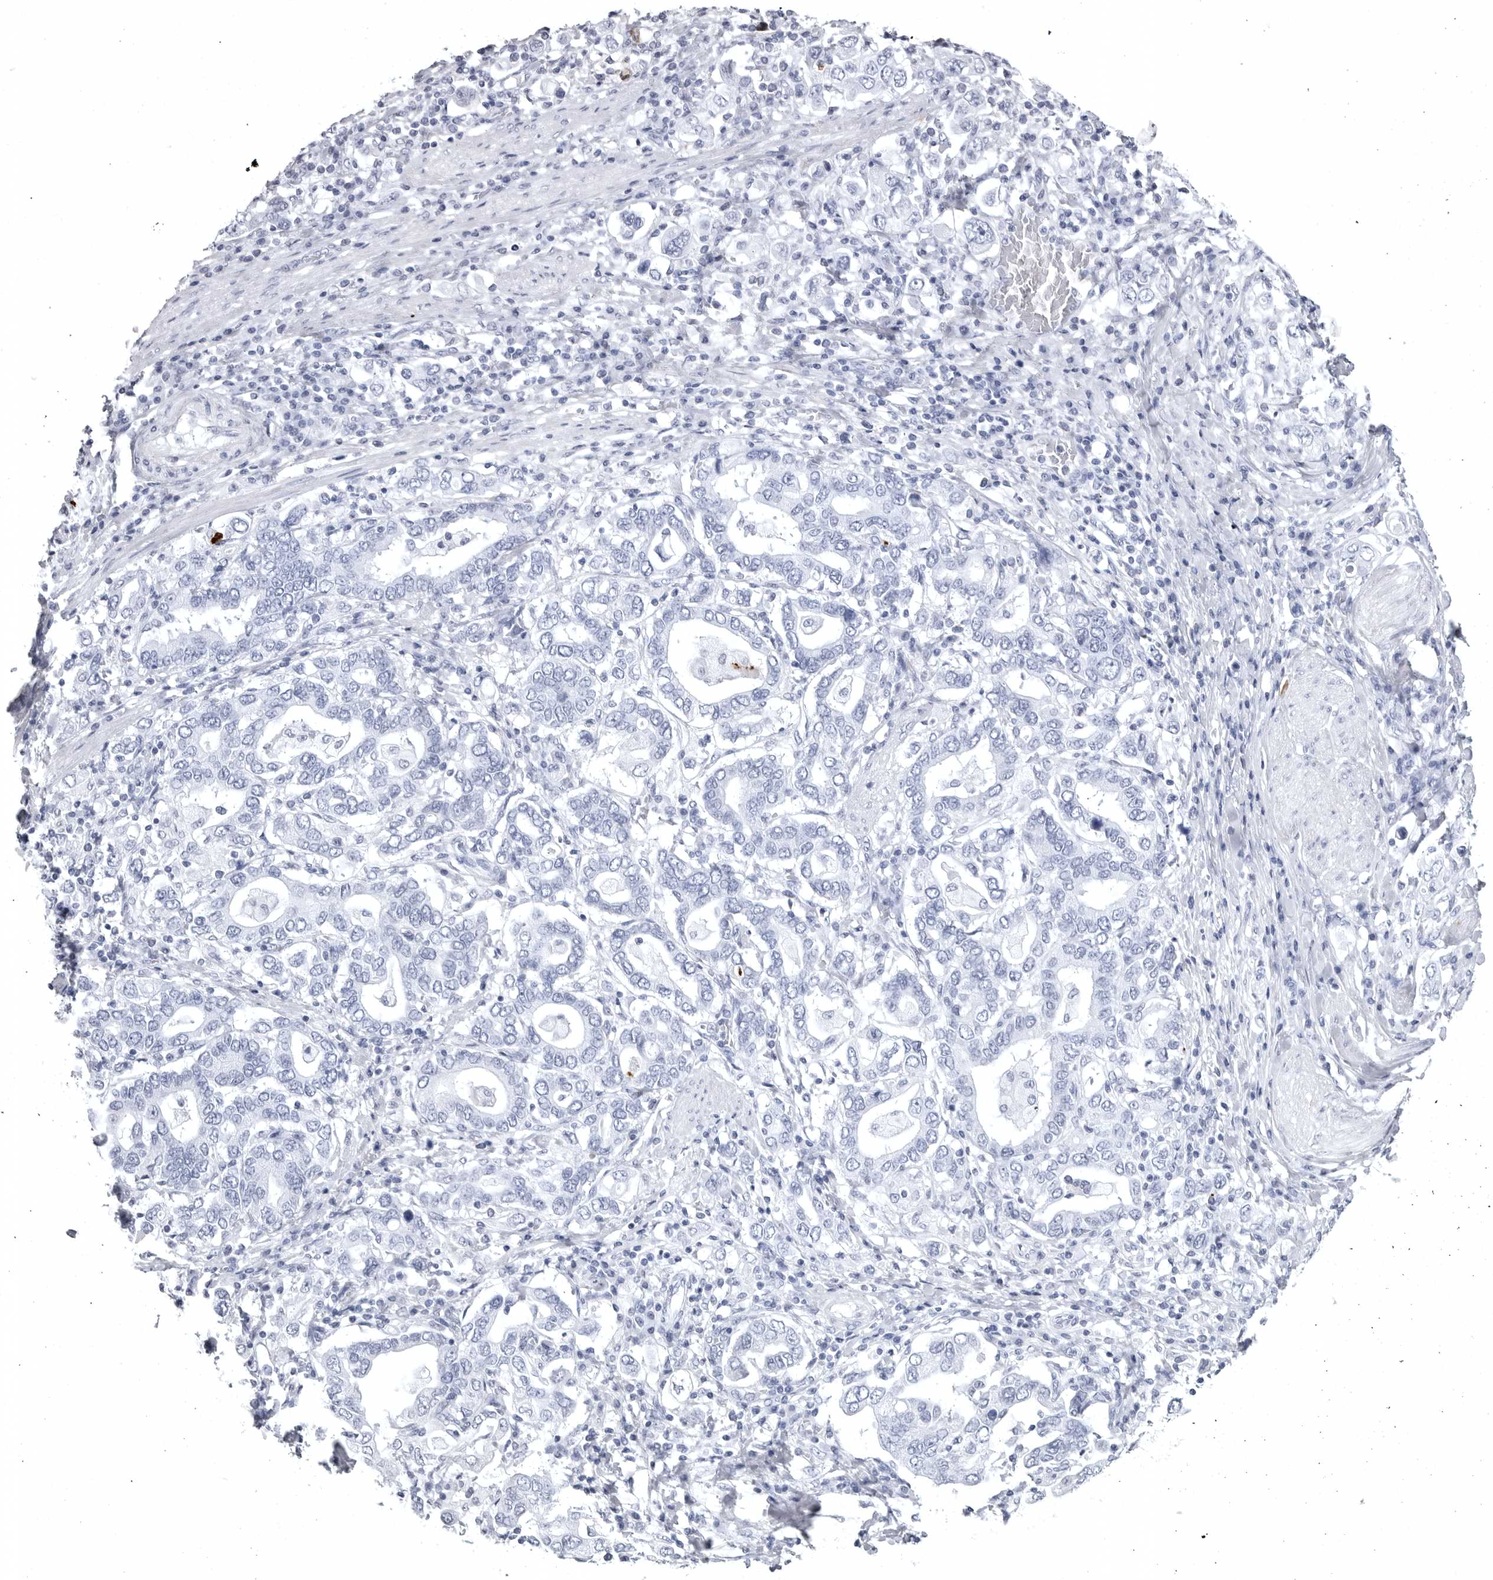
{"staining": {"intensity": "negative", "quantity": "none", "location": "none"}, "tissue": "stomach cancer", "cell_type": "Tumor cells", "image_type": "cancer", "snomed": [{"axis": "morphology", "description": "Adenocarcinoma, NOS"}, {"axis": "topography", "description": "Stomach, upper"}], "caption": "DAB immunohistochemical staining of human stomach cancer (adenocarcinoma) reveals no significant expression in tumor cells.", "gene": "COL26A1", "patient": {"sex": "male", "age": 62}}